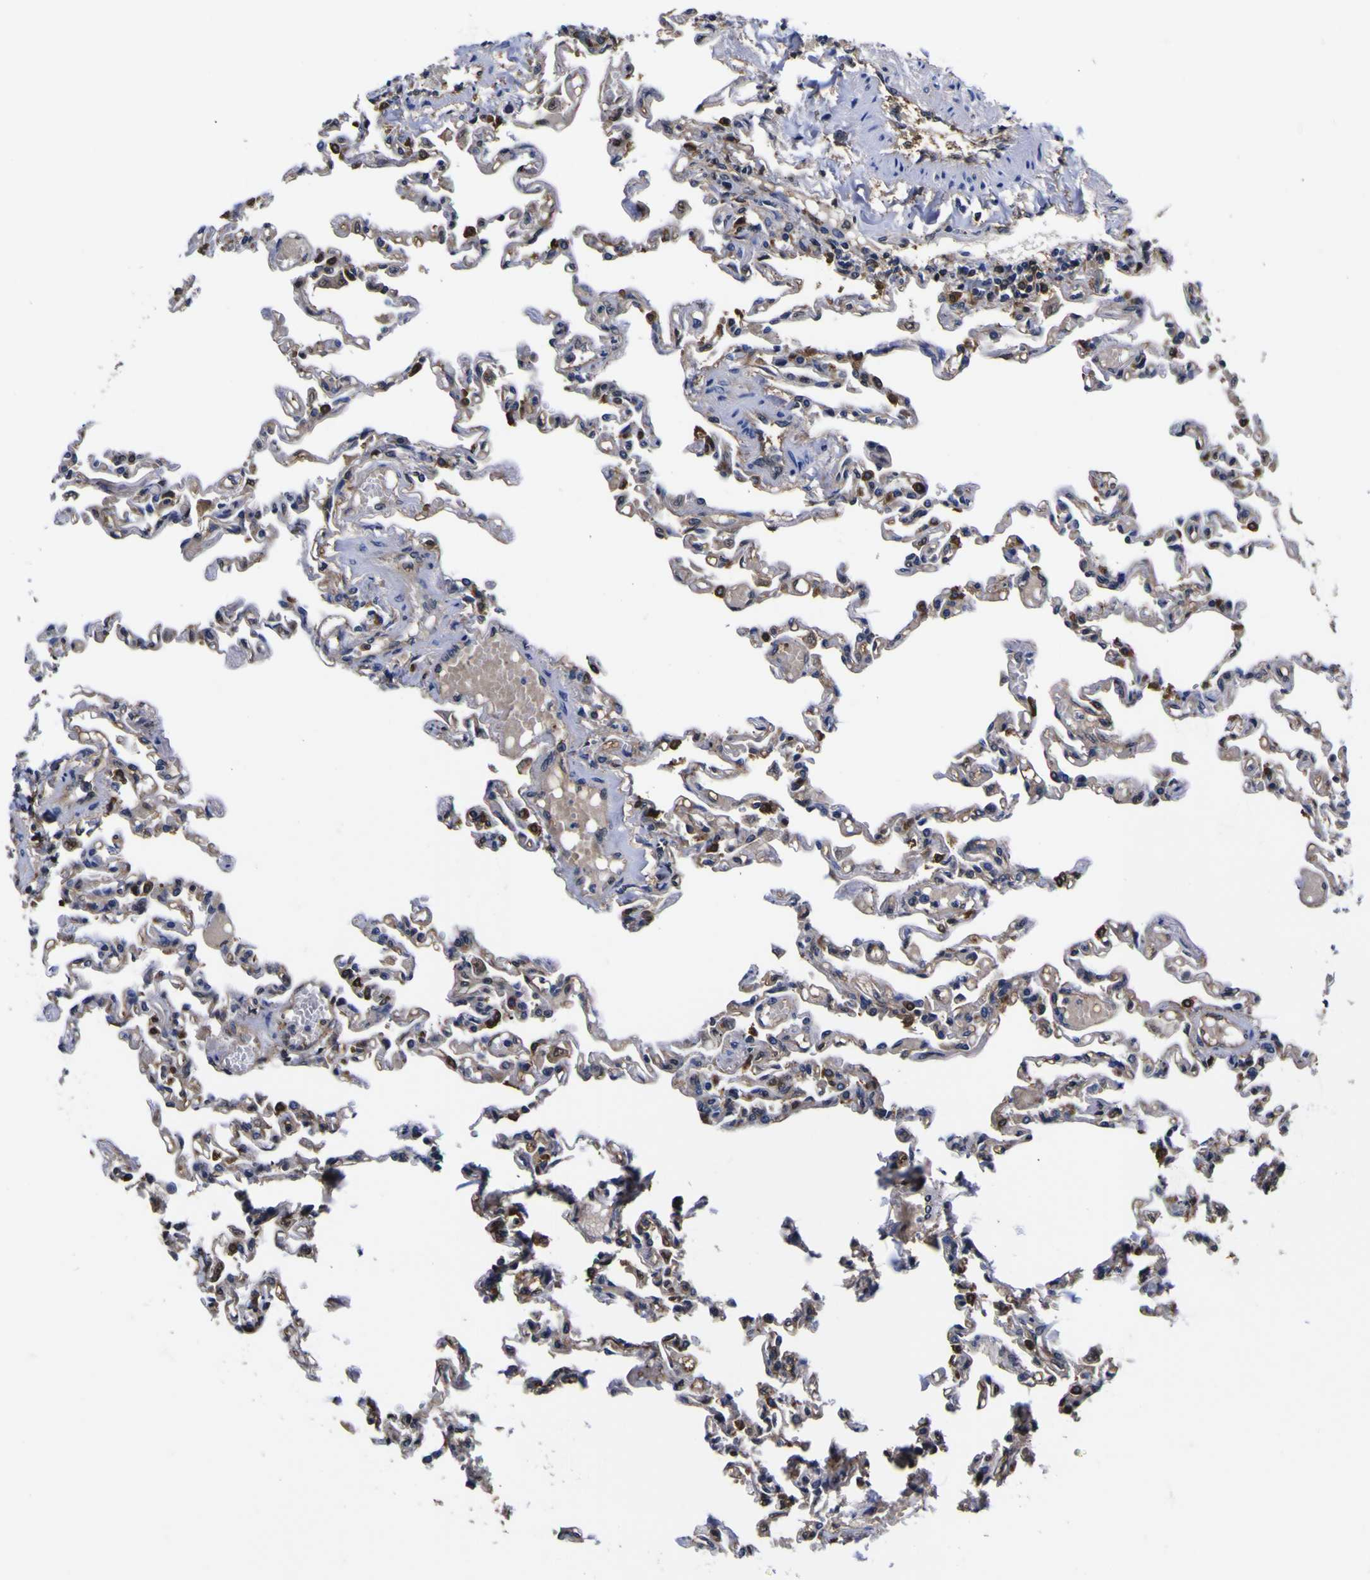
{"staining": {"intensity": "moderate", "quantity": "25%-75%", "location": "cytoplasmic/membranous"}, "tissue": "lung", "cell_type": "Alveolar cells", "image_type": "normal", "snomed": [{"axis": "morphology", "description": "Normal tissue, NOS"}, {"axis": "topography", "description": "Lung"}], "caption": "Protein expression by IHC displays moderate cytoplasmic/membranous positivity in approximately 25%-75% of alveolar cells in unremarkable lung. The protein of interest is stained brown, and the nuclei are stained in blue (DAB IHC with brightfield microscopy, high magnification).", "gene": "FAM110B", "patient": {"sex": "male", "age": 21}}